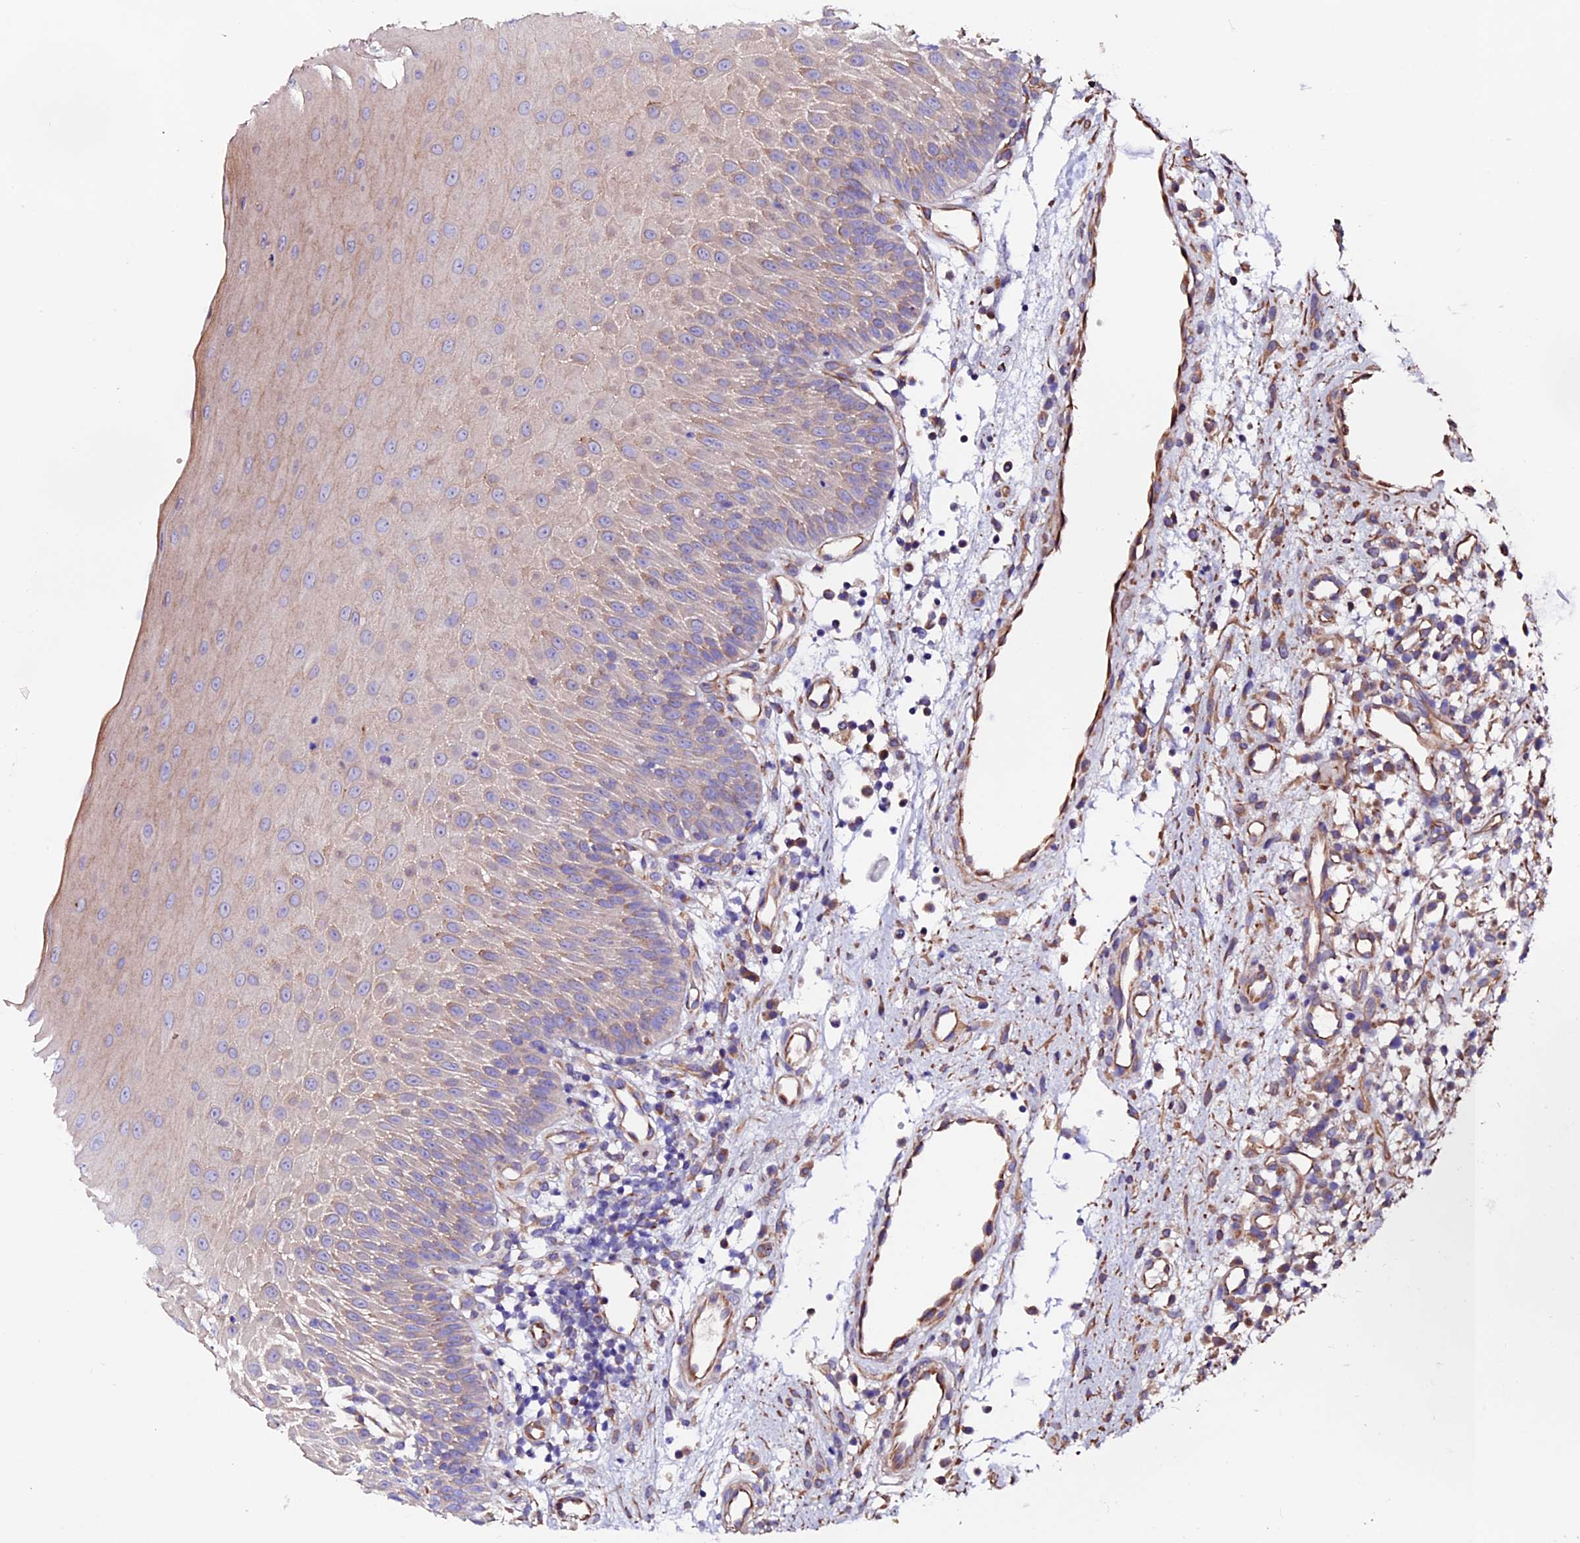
{"staining": {"intensity": "weak", "quantity": "25%-75%", "location": "cytoplasmic/membranous"}, "tissue": "oral mucosa", "cell_type": "Squamous epithelial cells", "image_type": "normal", "snomed": [{"axis": "morphology", "description": "Normal tissue, NOS"}, {"axis": "topography", "description": "Oral tissue"}], "caption": "Immunohistochemical staining of unremarkable oral mucosa displays low levels of weak cytoplasmic/membranous staining in about 25%-75% of squamous epithelial cells.", "gene": "CLN5", "patient": {"sex": "female", "age": 13}}